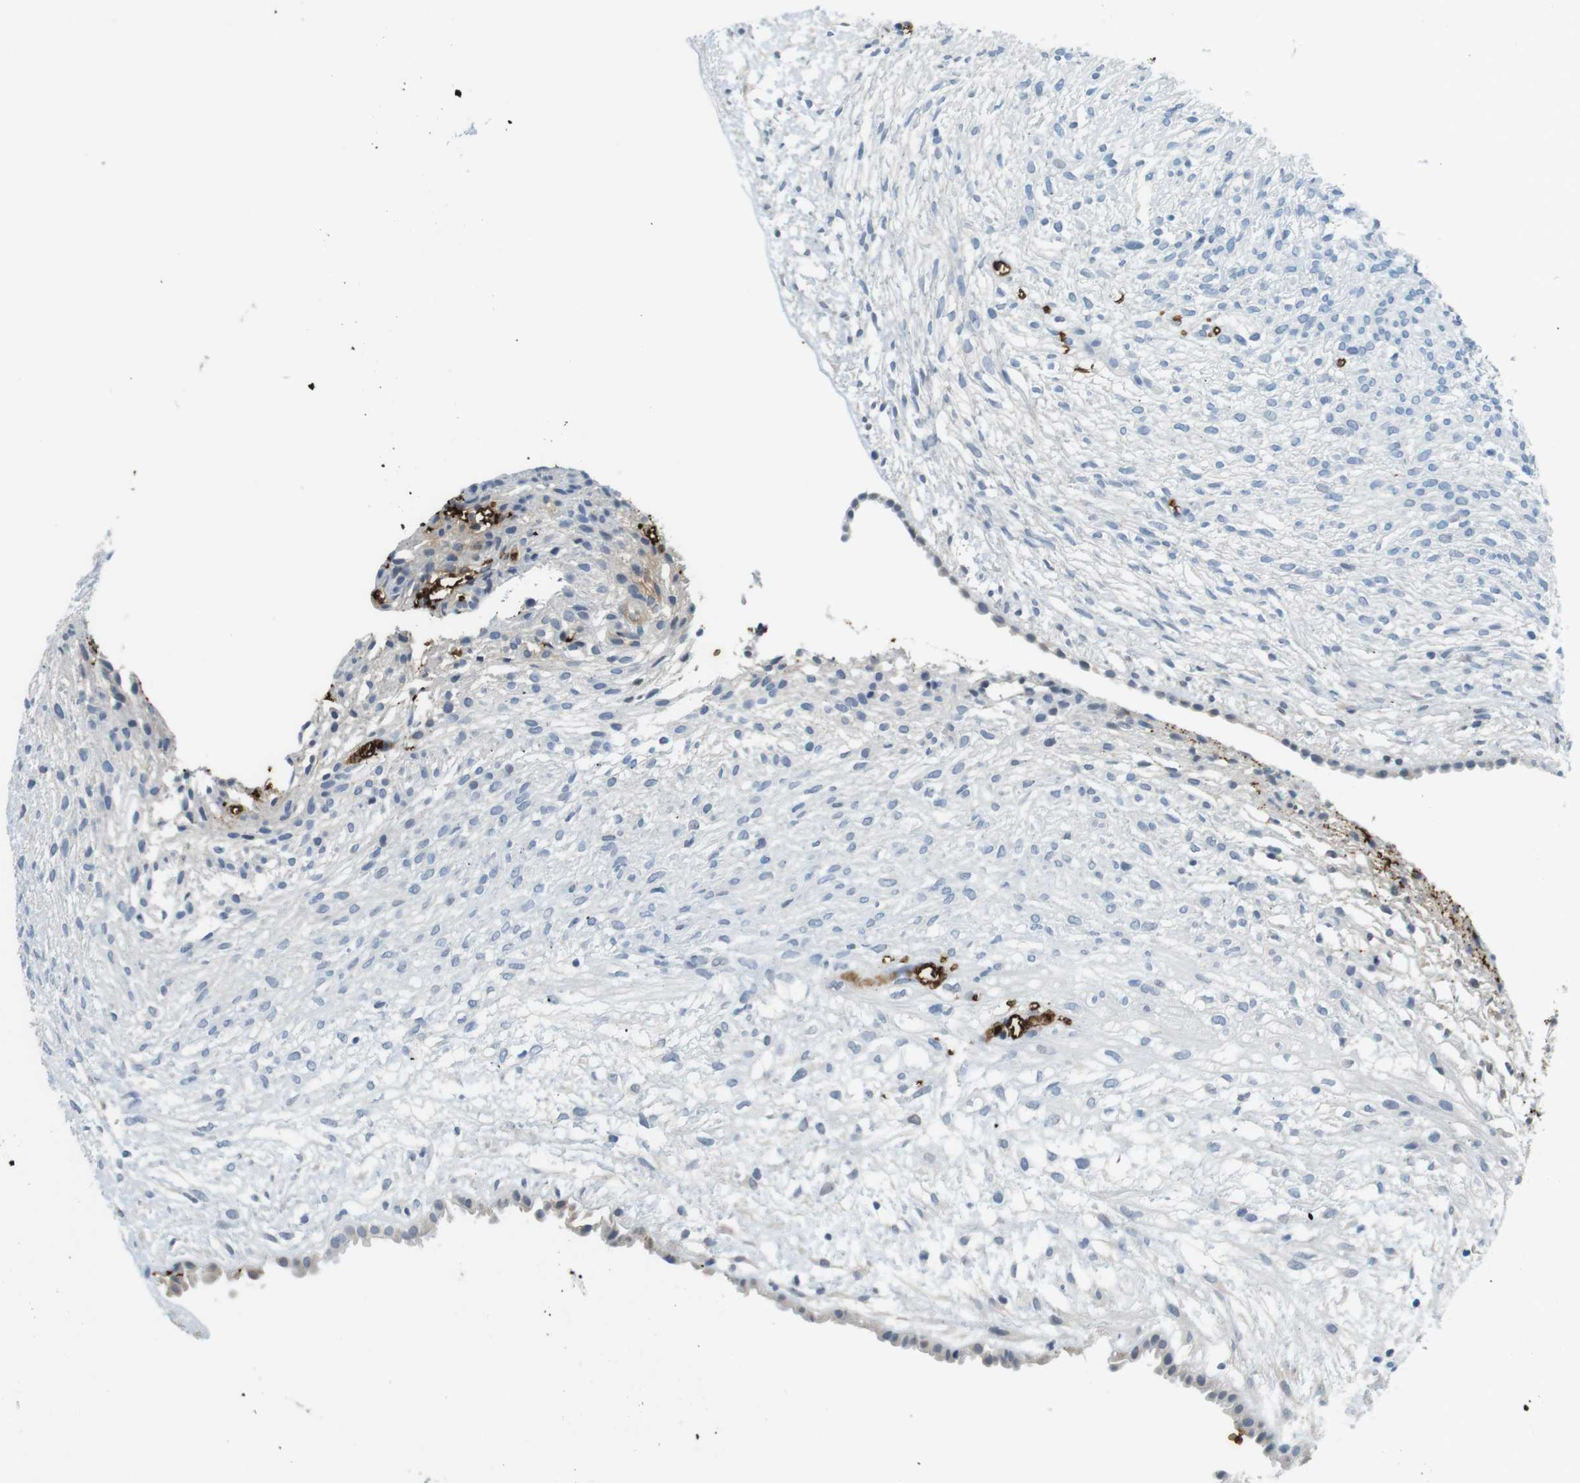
{"staining": {"intensity": "negative", "quantity": "none", "location": "none"}, "tissue": "ovary", "cell_type": "Follicle cells", "image_type": "normal", "snomed": [{"axis": "morphology", "description": "Normal tissue, NOS"}, {"axis": "morphology", "description": "Cyst, NOS"}, {"axis": "topography", "description": "Ovary"}], "caption": "IHC of normal human ovary reveals no expression in follicle cells. (Stains: DAB (3,3'-diaminobenzidine) immunohistochemistry (IHC) with hematoxylin counter stain, Microscopy: brightfield microscopy at high magnification).", "gene": "SLC4A1", "patient": {"sex": "female", "age": 18}}